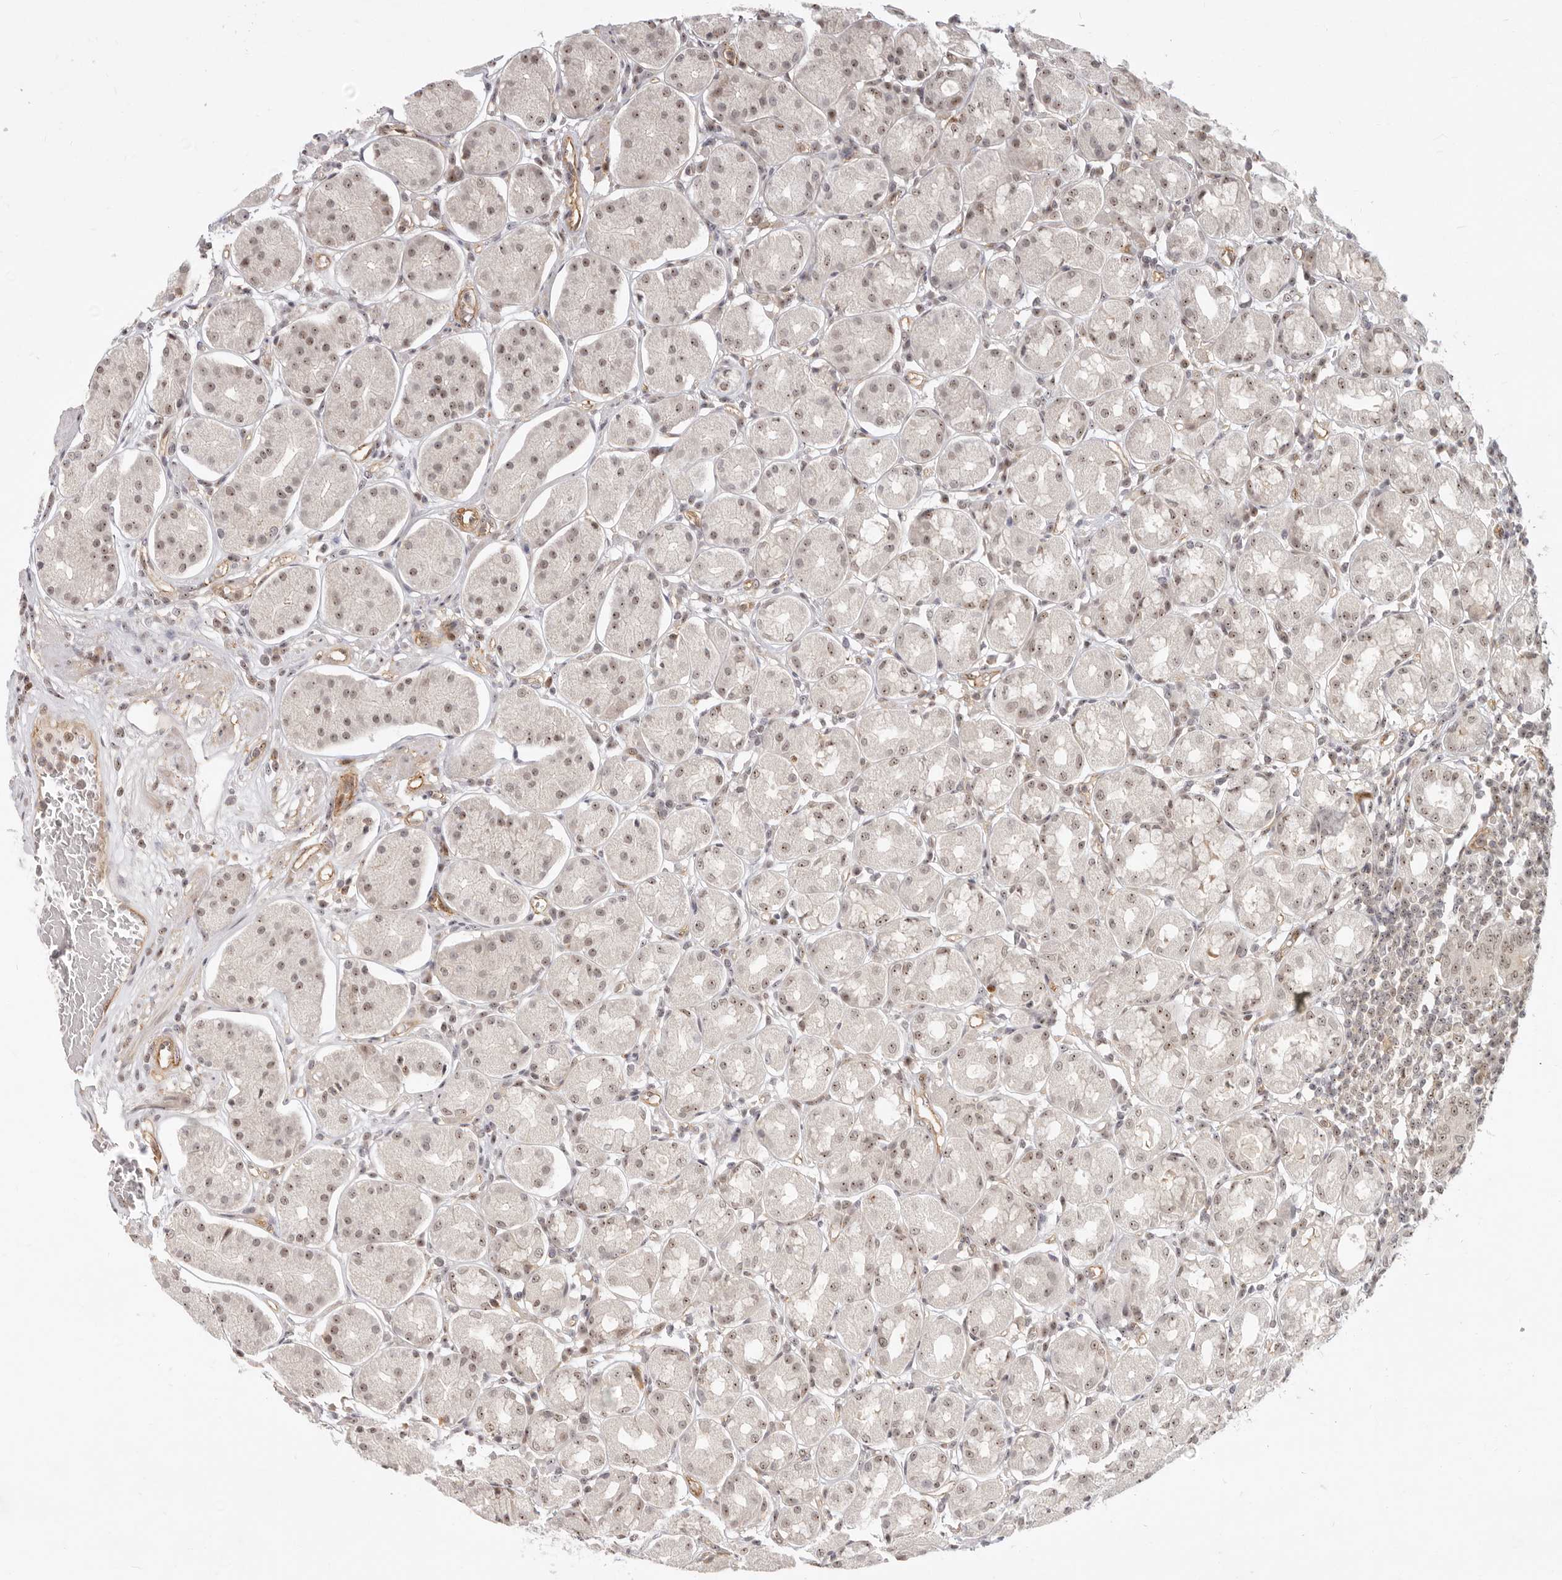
{"staining": {"intensity": "moderate", "quantity": "25%-75%", "location": "nuclear"}, "tissue": "stomach", "cell_type": "Glandular cells", "image_type": "normal", "snomed": [{"axis": "morphology", "description": "Normal tissue, NOS"}, {"axis": "topography", "description": "Stomach"}, {"axis": "topography", "description": "Stomach, lower"}], "caption": "The photomicrograph demonstrates a brown stain indicating the presence of a protein in the nuclear of glandular cells in stomach. The staining was performed using DAB (3,3'-diaminobenzidine), with brown indicating positive protein expression. Nuclei are stained blue with hematoxylin.", "gene": "BAP1", "patient": {"sex": "female", "age": 56}}